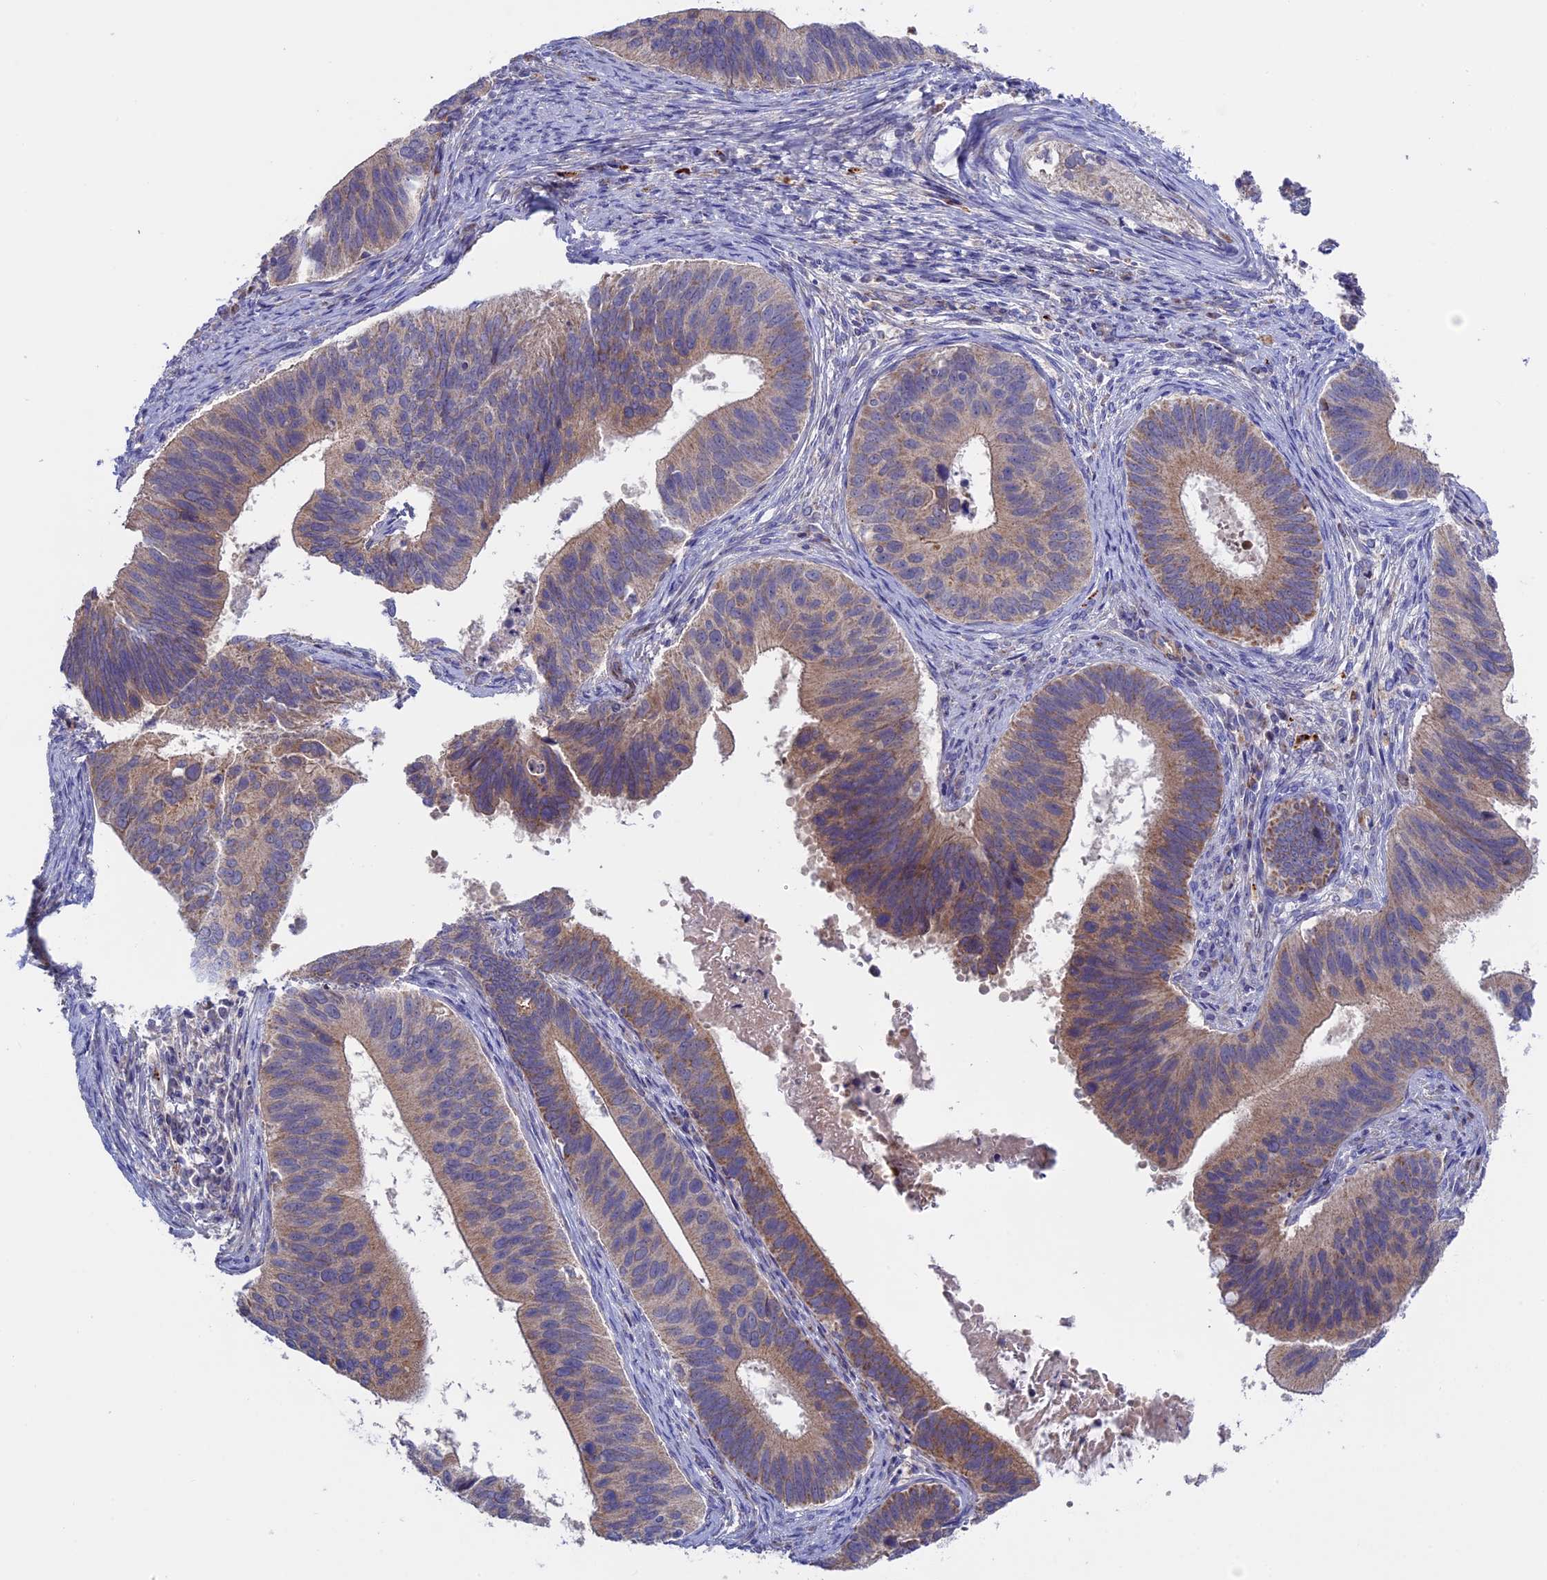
{"staining": {"intensity": "moderate", "quantity": ">75%", "location": "cytoplasmic/membranous"}, "tissue": "cervical cancer", "cell_type": "Tumor cells", "image_type": "cancer", "snomed": [{"axis": "morphology", "description": "Adenocarcinoma, NOS"}, {"axis": "topography", "description": "Cervix"}], "caption": "IHC histopathology image of neoplastic tissue: human cervical cancer stained using IHC demonstrates medium levels of moderate protein expression localized specifically in the cytoplasmic/membranous of tumor cells, appearing as a cytoplasmic/membranous brown color.", "gene": "ETFDH", "patient": {"sex": "female", "age": 42}}